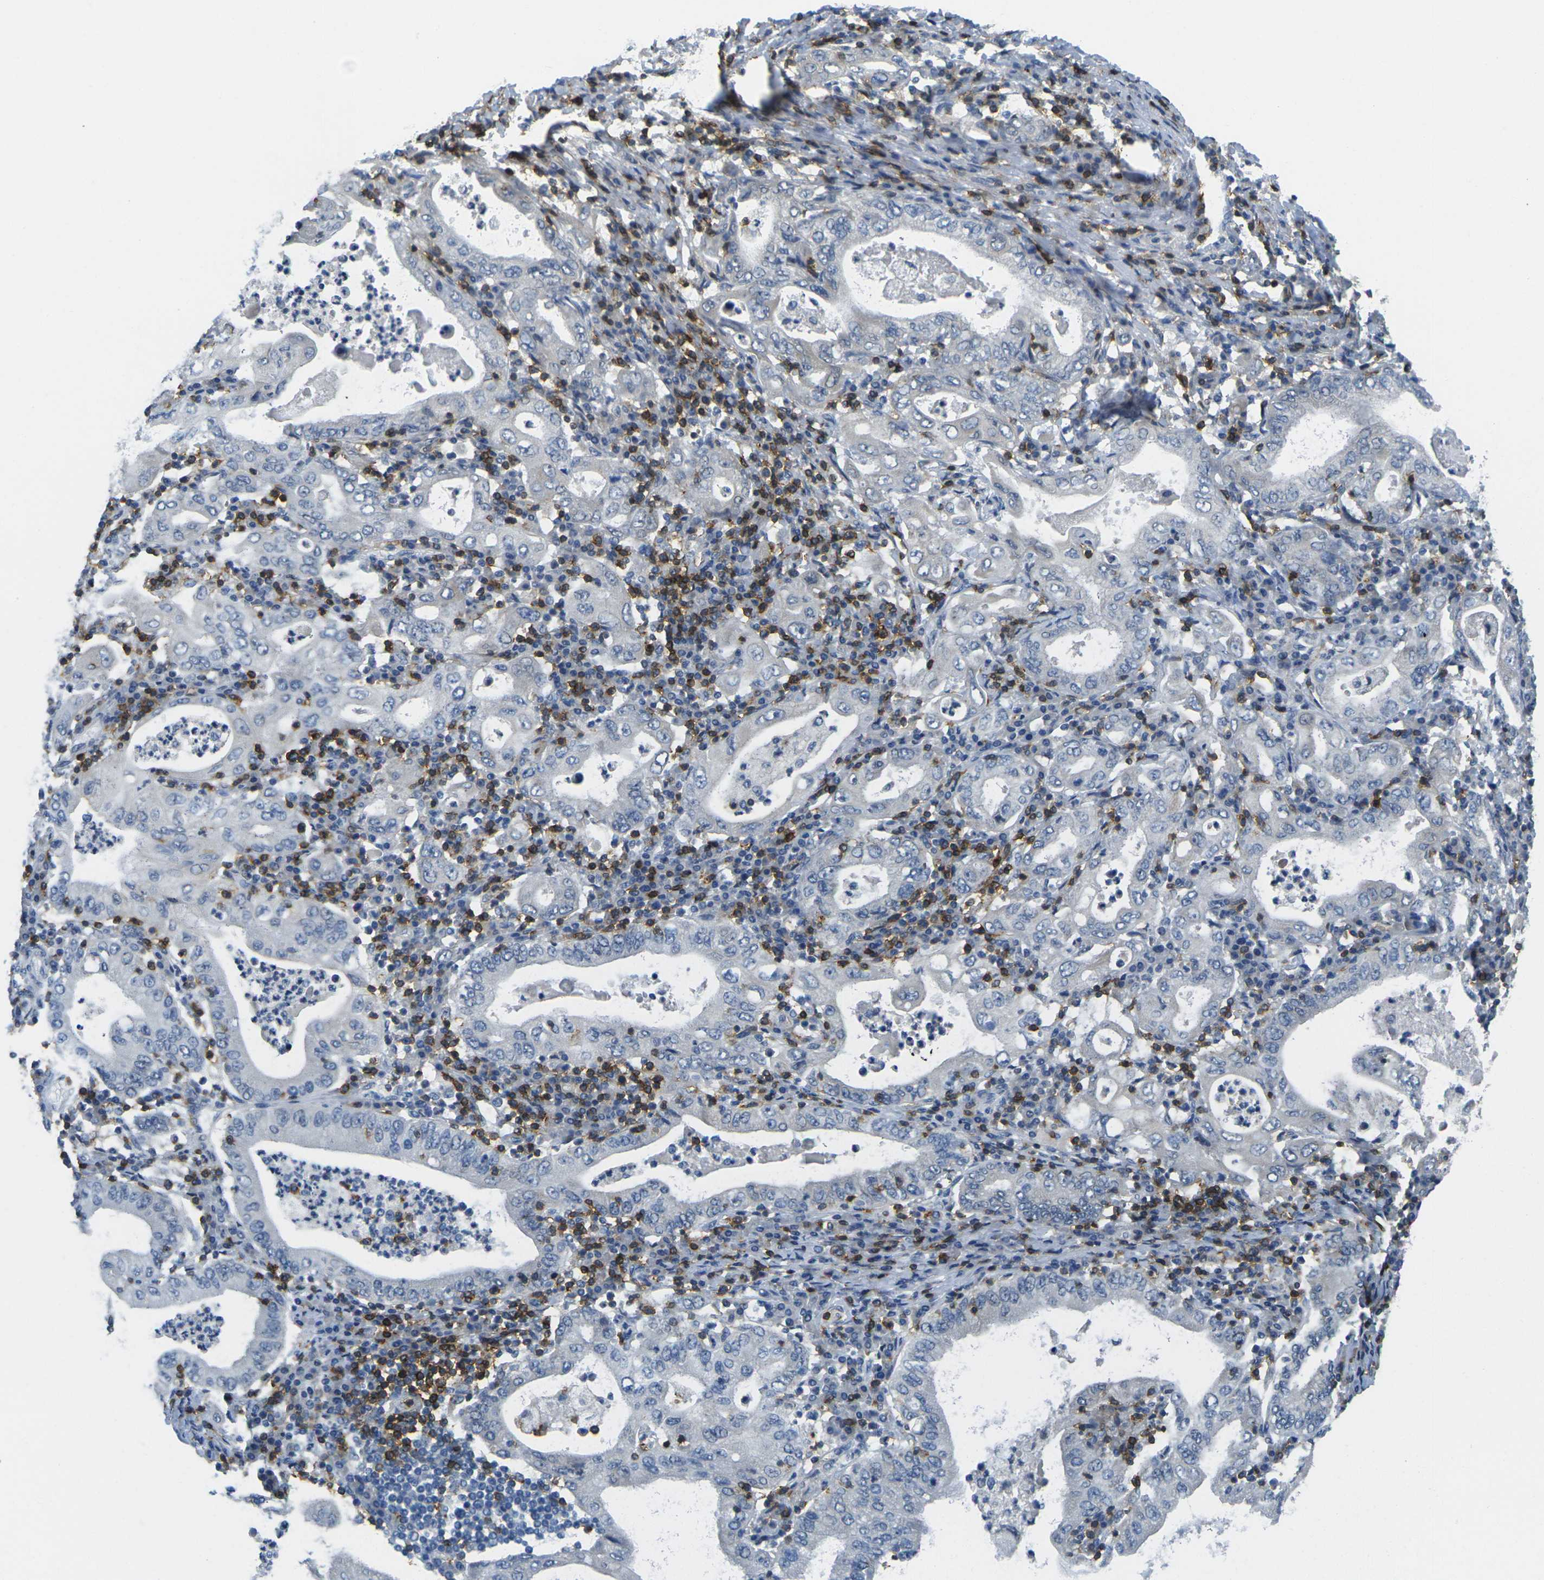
{"staining": {"intensity": "negative", "quantity": "none", "location": "none"}, "tissue": "stomach cancer", "cell_type": "Tumor cells", "image_type": "cancer", "snomed": [{"axis": "morphology", "description": "Normal tissue, NOS"}, {"axis": "morphology", "description": "Adenocarcinoma, NOS"}, {"axis": "topography", "description": "Esophagus"}, {"axis": "topography", "description": "Stomach, upper"}, {"axis": "topography", "description": "Peripheral nerve tissue"}], "caption": "Tumor cells show no significant protein expression in stomach cancer. (DAB (3,3'-diaminobenzidine) immunohistochemistry with hematoxylin counter stain).", "gene": "CD3D", "patient": {"sex": "male", "age": 62}}